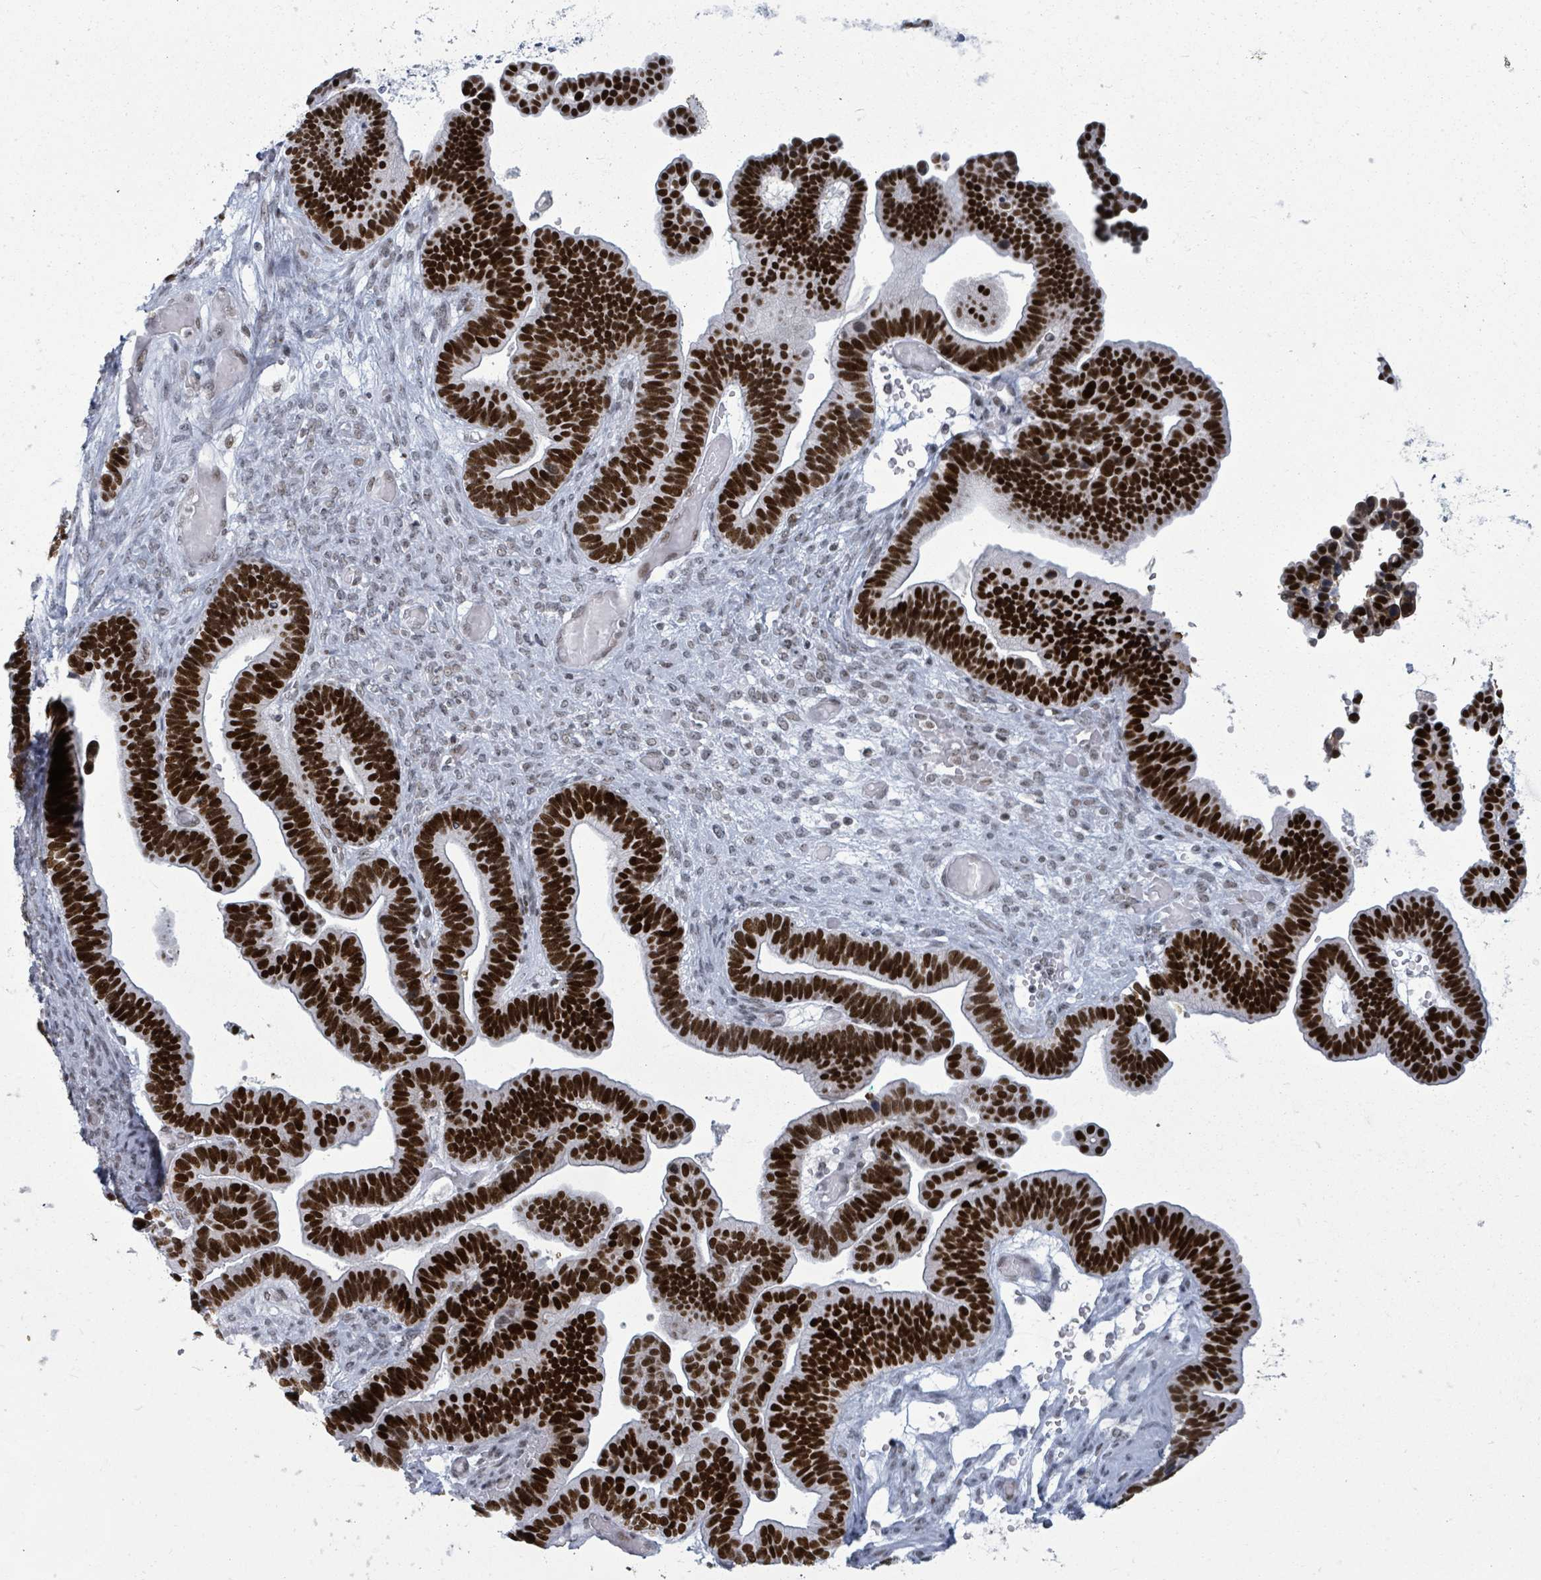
{"staining": {"intensity": "strong", "quantity": ">75%", "location": "nuclear"}, "tissue": "ovarian cancer", "cell_type": "Tumor cells", "image_type": "cancer", "snomed": [{"axis": "morphology", "description": "Cystadenocarcinoma, serous, NOS"}, {"axis": "topography", "description": "Ovary"}], "caption": "DAB immunohistochemical staining of ovarian cancer (serous cystadenocarcinoma) exhibits strong nuclear protein staining in approximately >75% of tumor cells.", "gene": "ERCC5", "patient": {"sex": "female", "age": 56}}